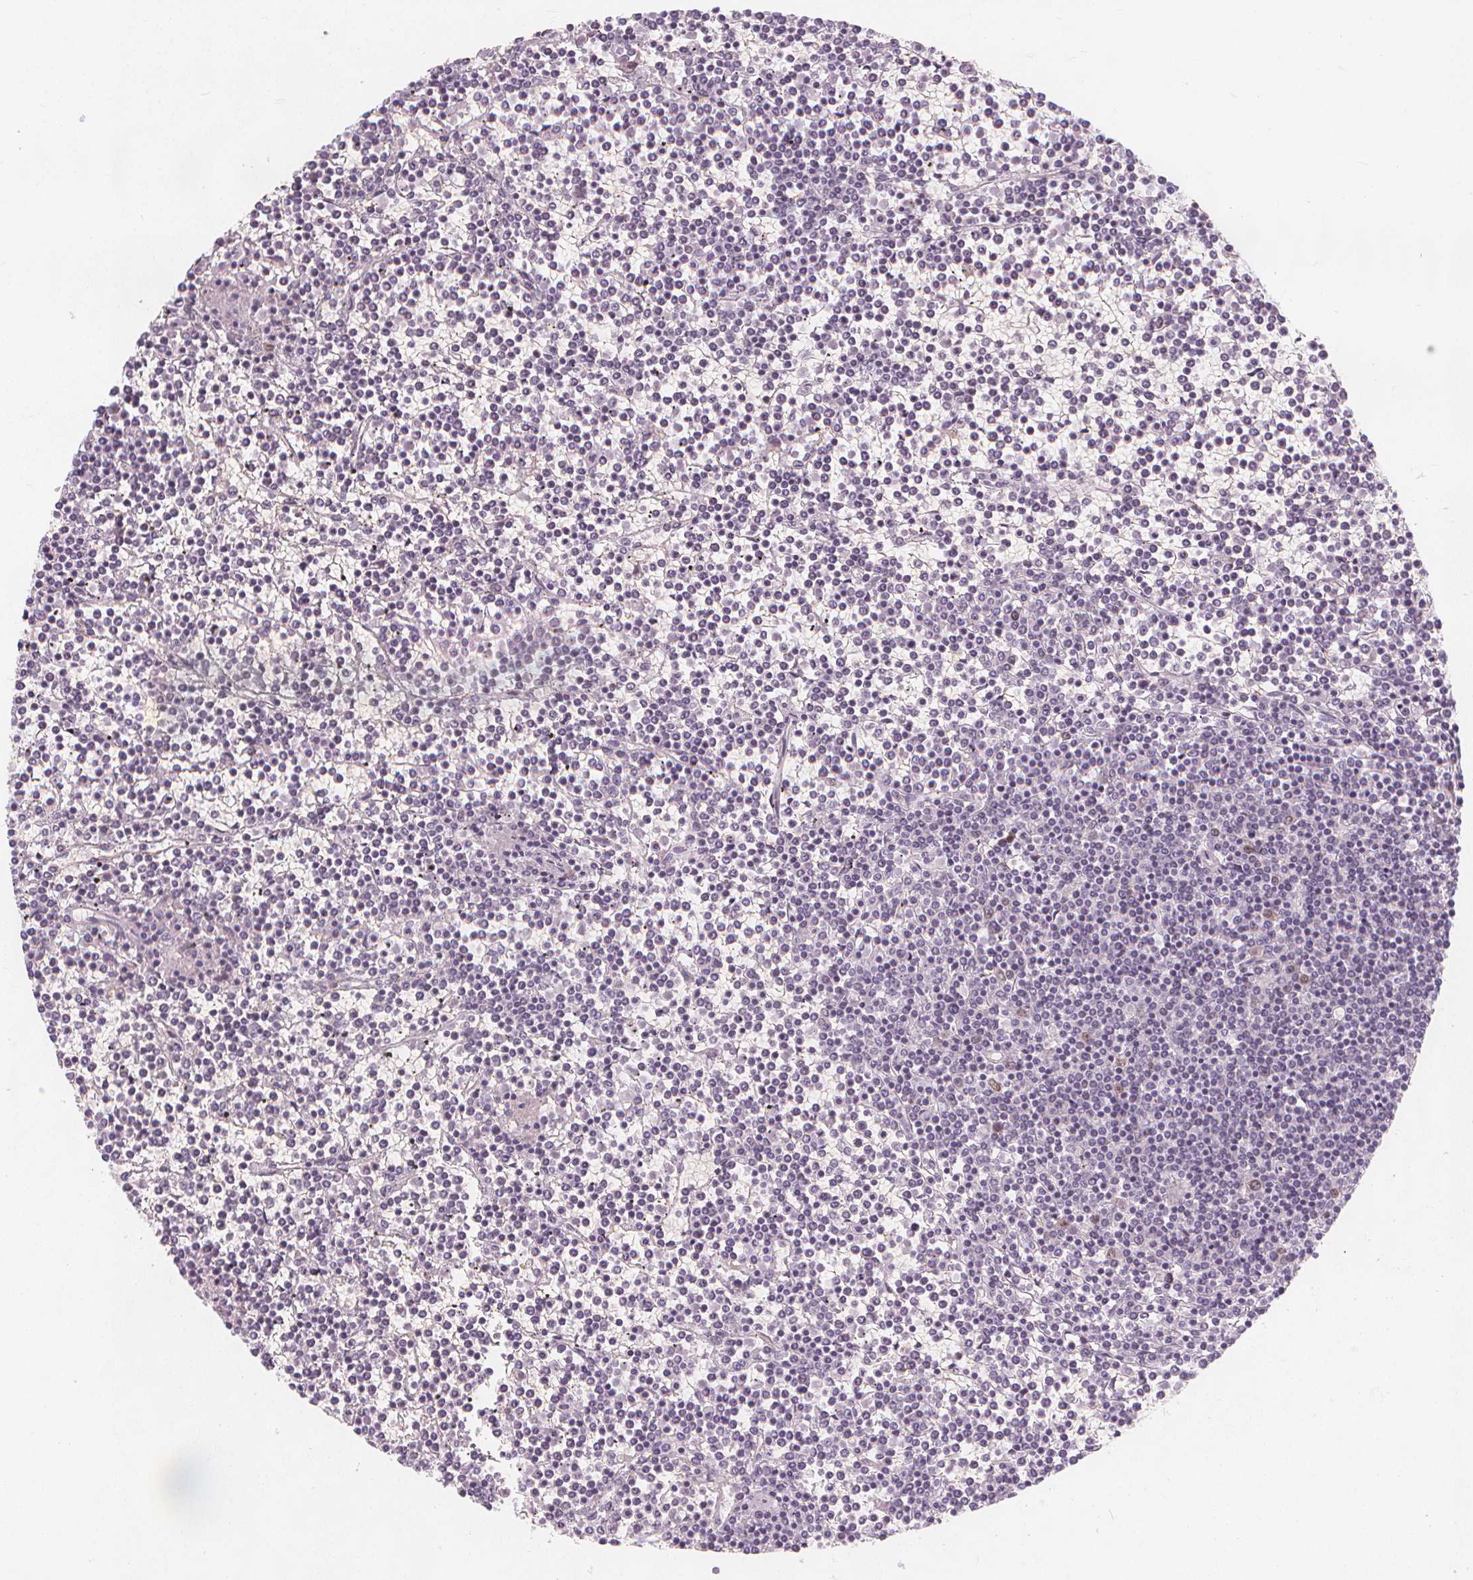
{"staining": {"intensity": "negative", "quantity": "none", "location": "none"}, "tissue": "lymphoma", "cell_type": "Tumor cells", "image_type": "cancer", "snomed": [{"axis": "morphology", "description": "Malignant lymphoma, non-Hodgkin's type, Low grade"}, {"axis": "topography", "description": "Spleen"}], "caption": "Micrograph shows no protein expression in tumor cells of low-grade malignant lymphoma, non-Hodgkin's type tissue.", "gene": "TIPIN", "patient": {"sex": "female", "age": 19}}